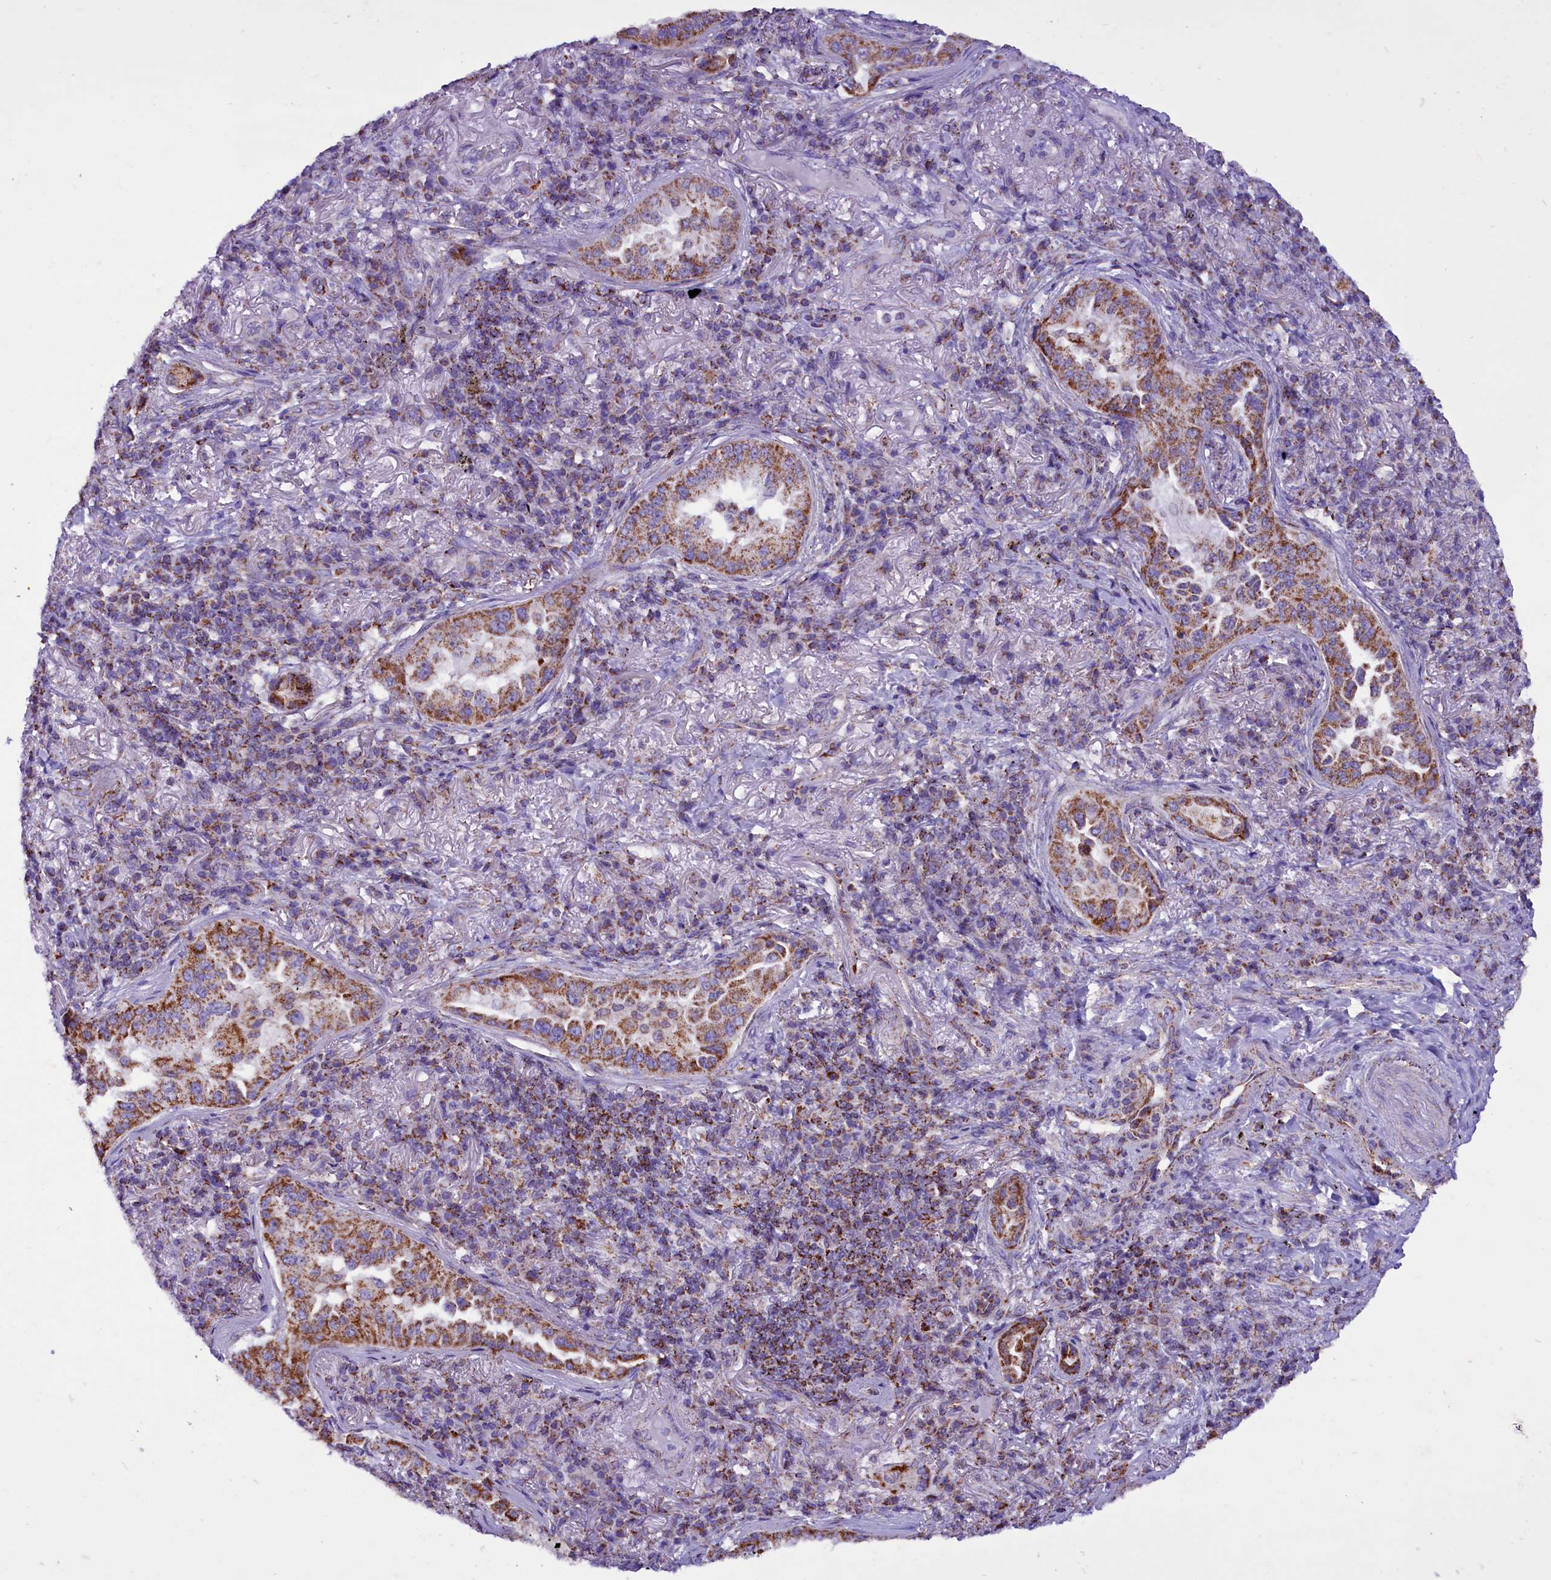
{"staining": {"intensity": "moderate", "quantity": ">75%", "location": "cytoplasmic/membranous"}, "tissue": "lung cancer", "cell_type": "Tumor cells", "image_type": "cancer", "snomed": [{"axis": "morphology", "description": "Adenocarcinoma, NOS"}, {"axis": "topography", "description": "Lung"}], "caption": "Immunohistochemistry (IHC) histopathology image of human lung adenocarcinoma stained for a protein (brown), which shows medium levels of moderate cytoplasmic/membranous positivity in approximately >75% of tumor cells.", "gene": "ICA1L", "patient": {"sex": "female", "age": 69}}